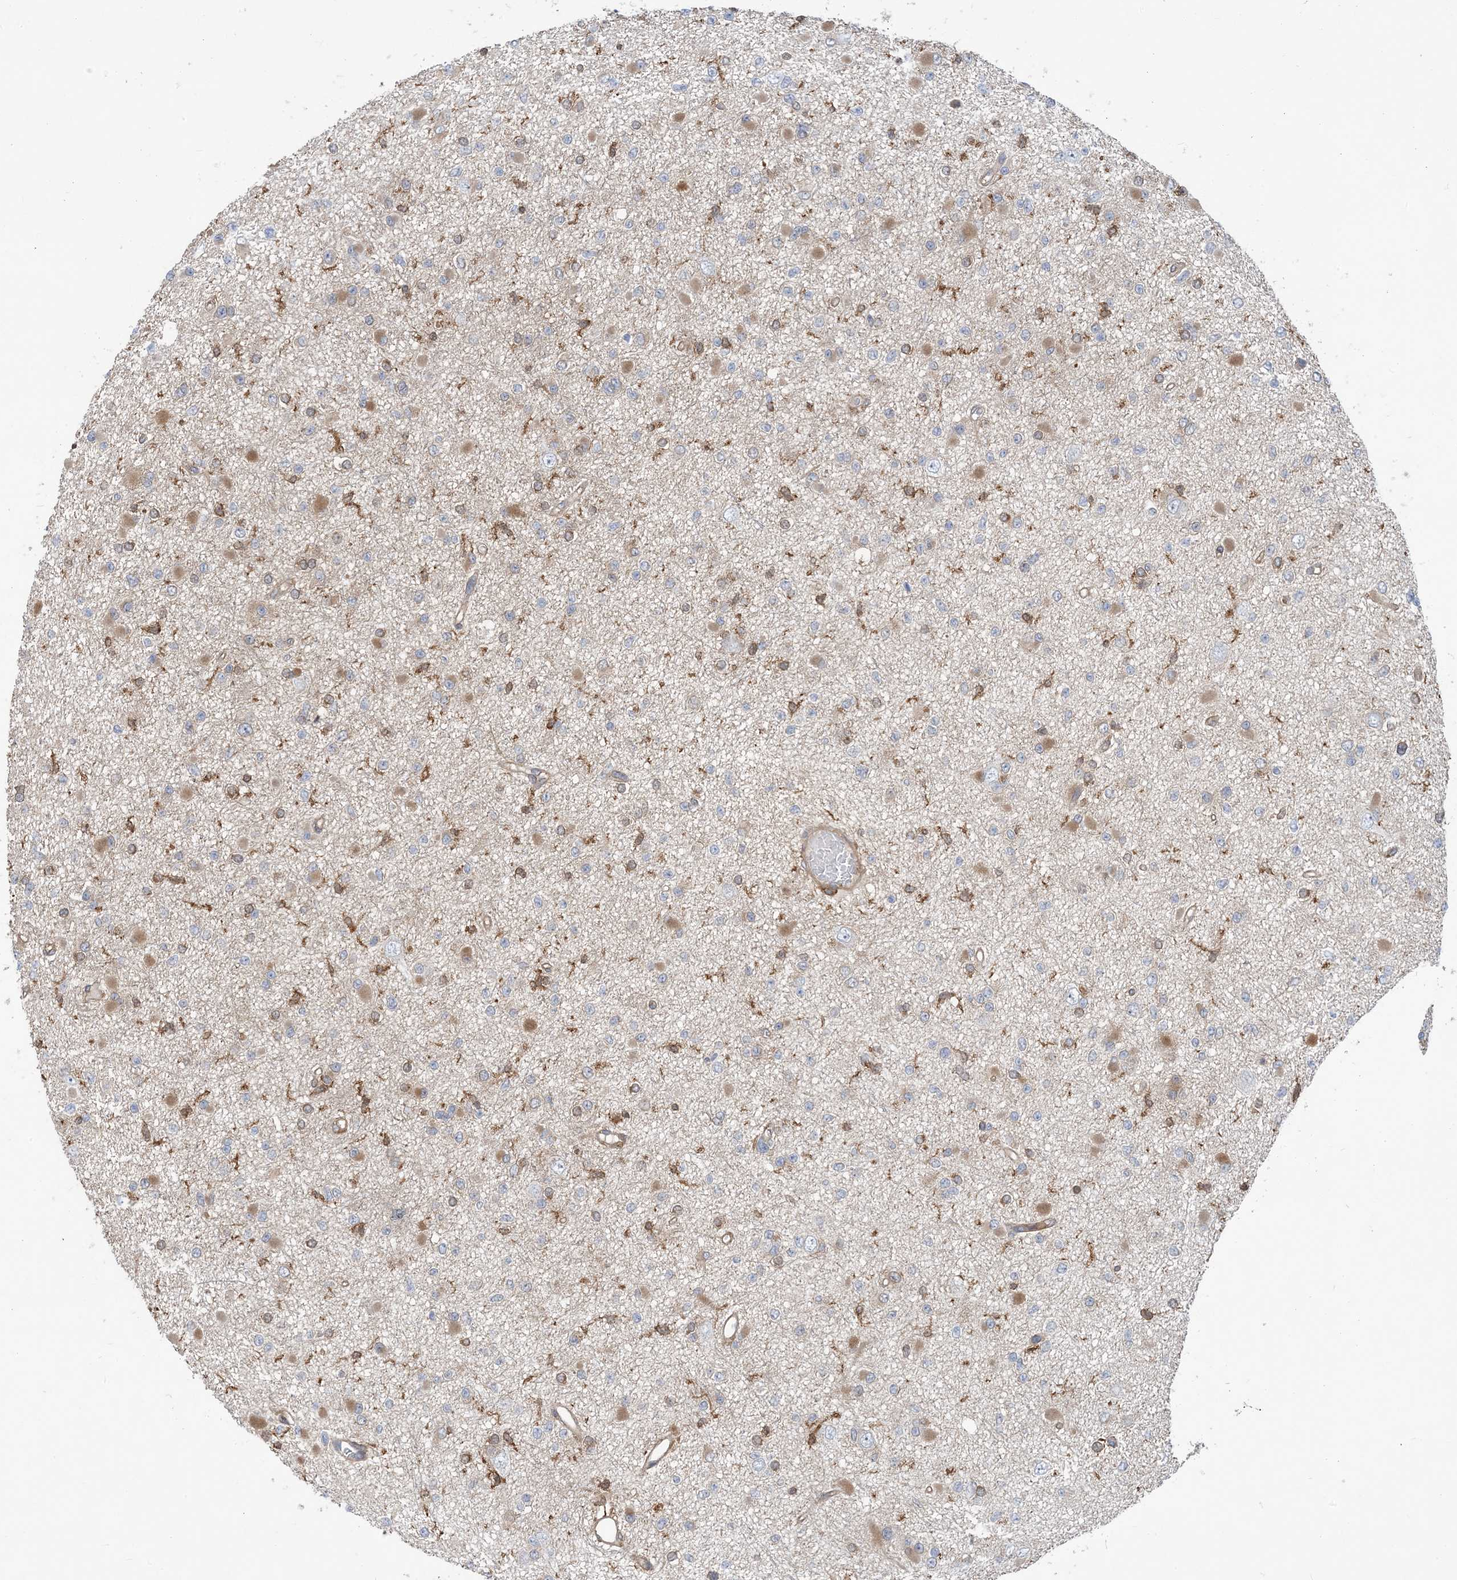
{"staining": {"intensity": "negative", "quantity": "none", "location": "none"}, "tissue": "glioma", "cell_type": "Tumor cells", "image_type": "cancer", "snomed": [{"axis": "morphology", "description": "Glioma, malignant, Low grade"}, {"axis": "topography", "description": "Brain"}], "caption": "This photomicrograph is of glioma stained with immunohistochemistry (IHC) to label a protein in brown with the nuclei are counter-stained blue. There is no positivity in tumor cells.", "gene": "HS1BP3", "patient": {"sex": "female", "age": 22}}